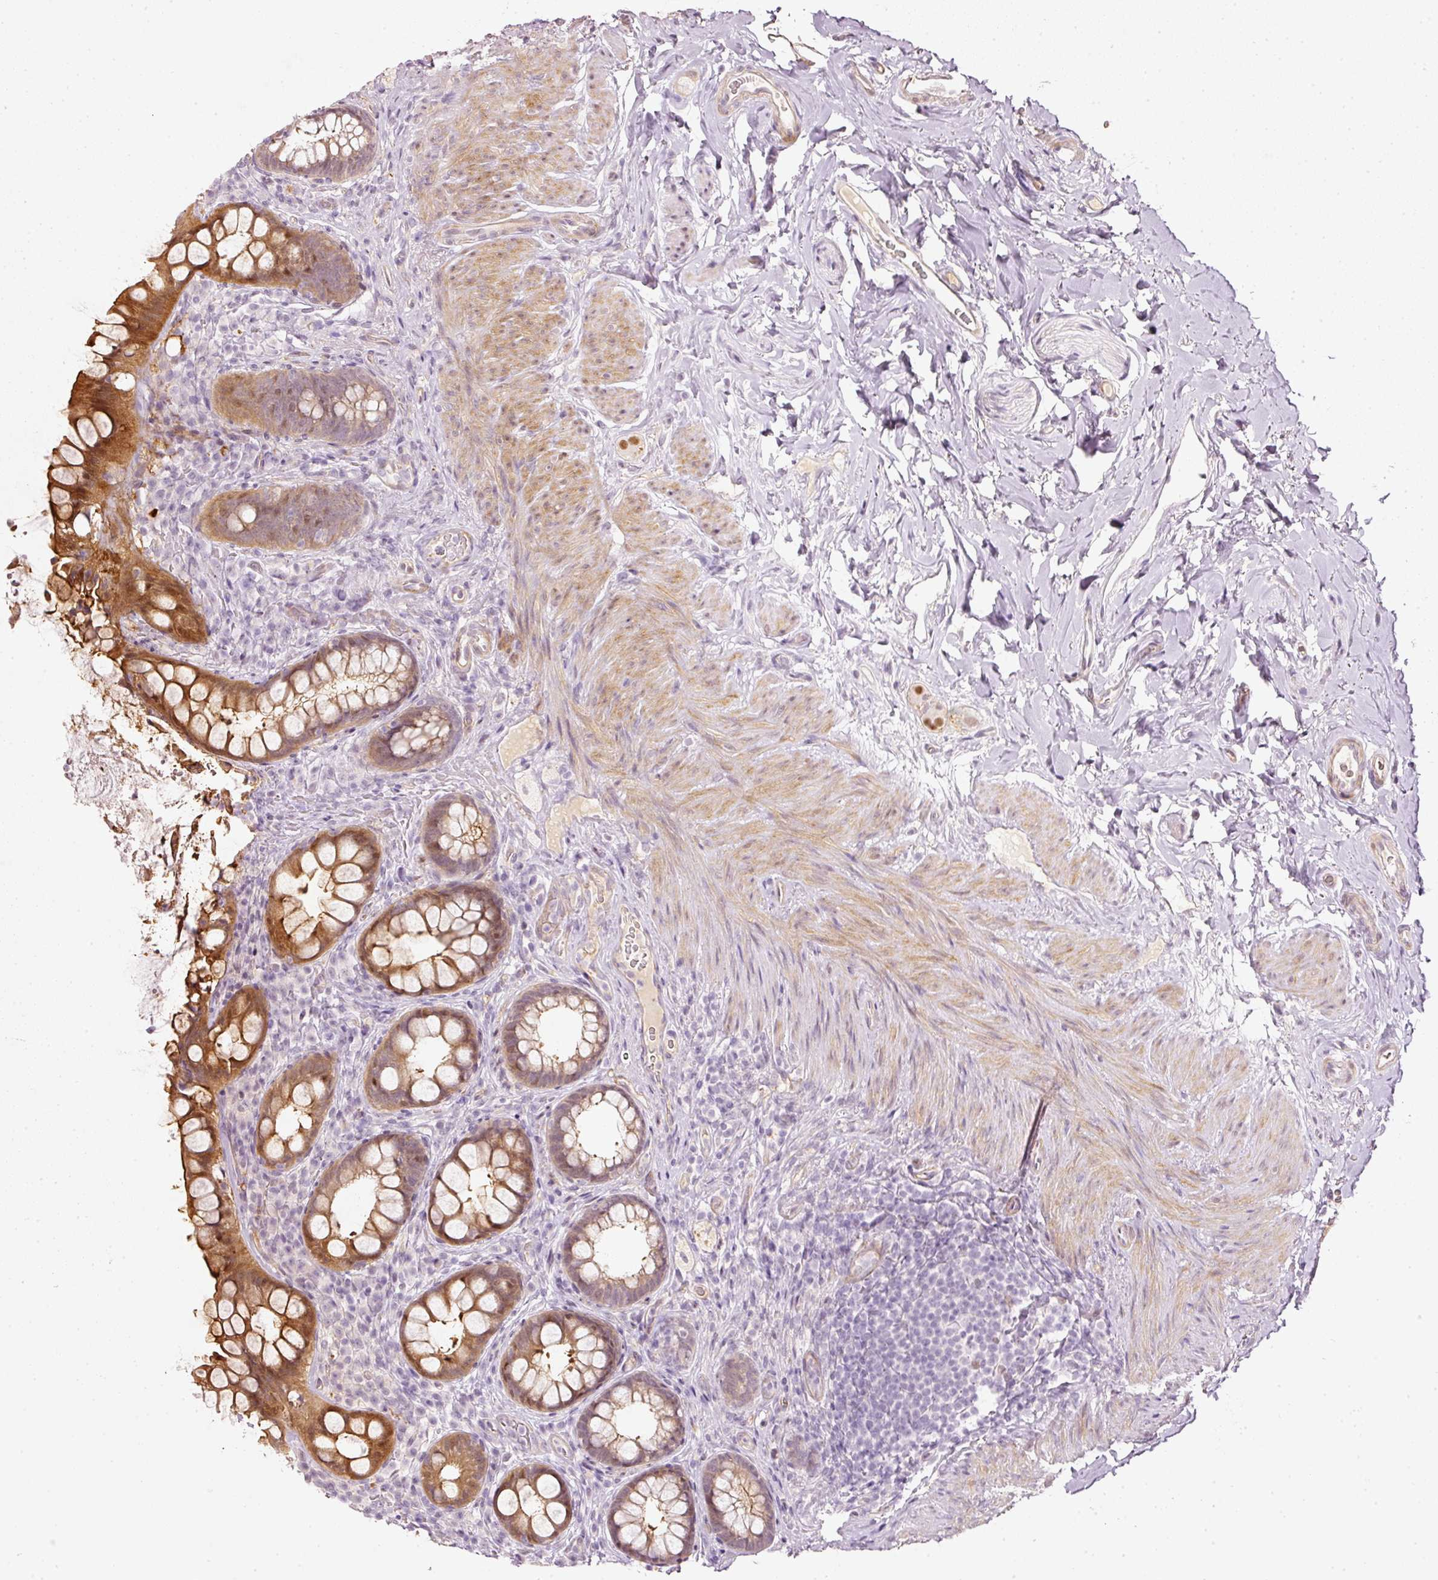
{"staining": {"intensity": "strong", "quantity": "25%-75%", "location": "cytoplasmic/membranous"}, "tissue": "rectum", "cell_type": "Glandular cells", "image_type": "normal", "snomed": [{"axis": "morphology", "description": "Normal tissue, NOS"}, {"axis": "topography", "description": "Rectum"}, {"axis": "topography", "description": "Peripheral nerve tissue"}], "caption": "Strong cytoplasmic/membranous positivity for a protein is identified in about 25%-75% of glandular cells of normal rectum using immunohistochemistry (IHC).", "gene": "TOGARAM1", "patient": {"sex": "female", "age": 69}}